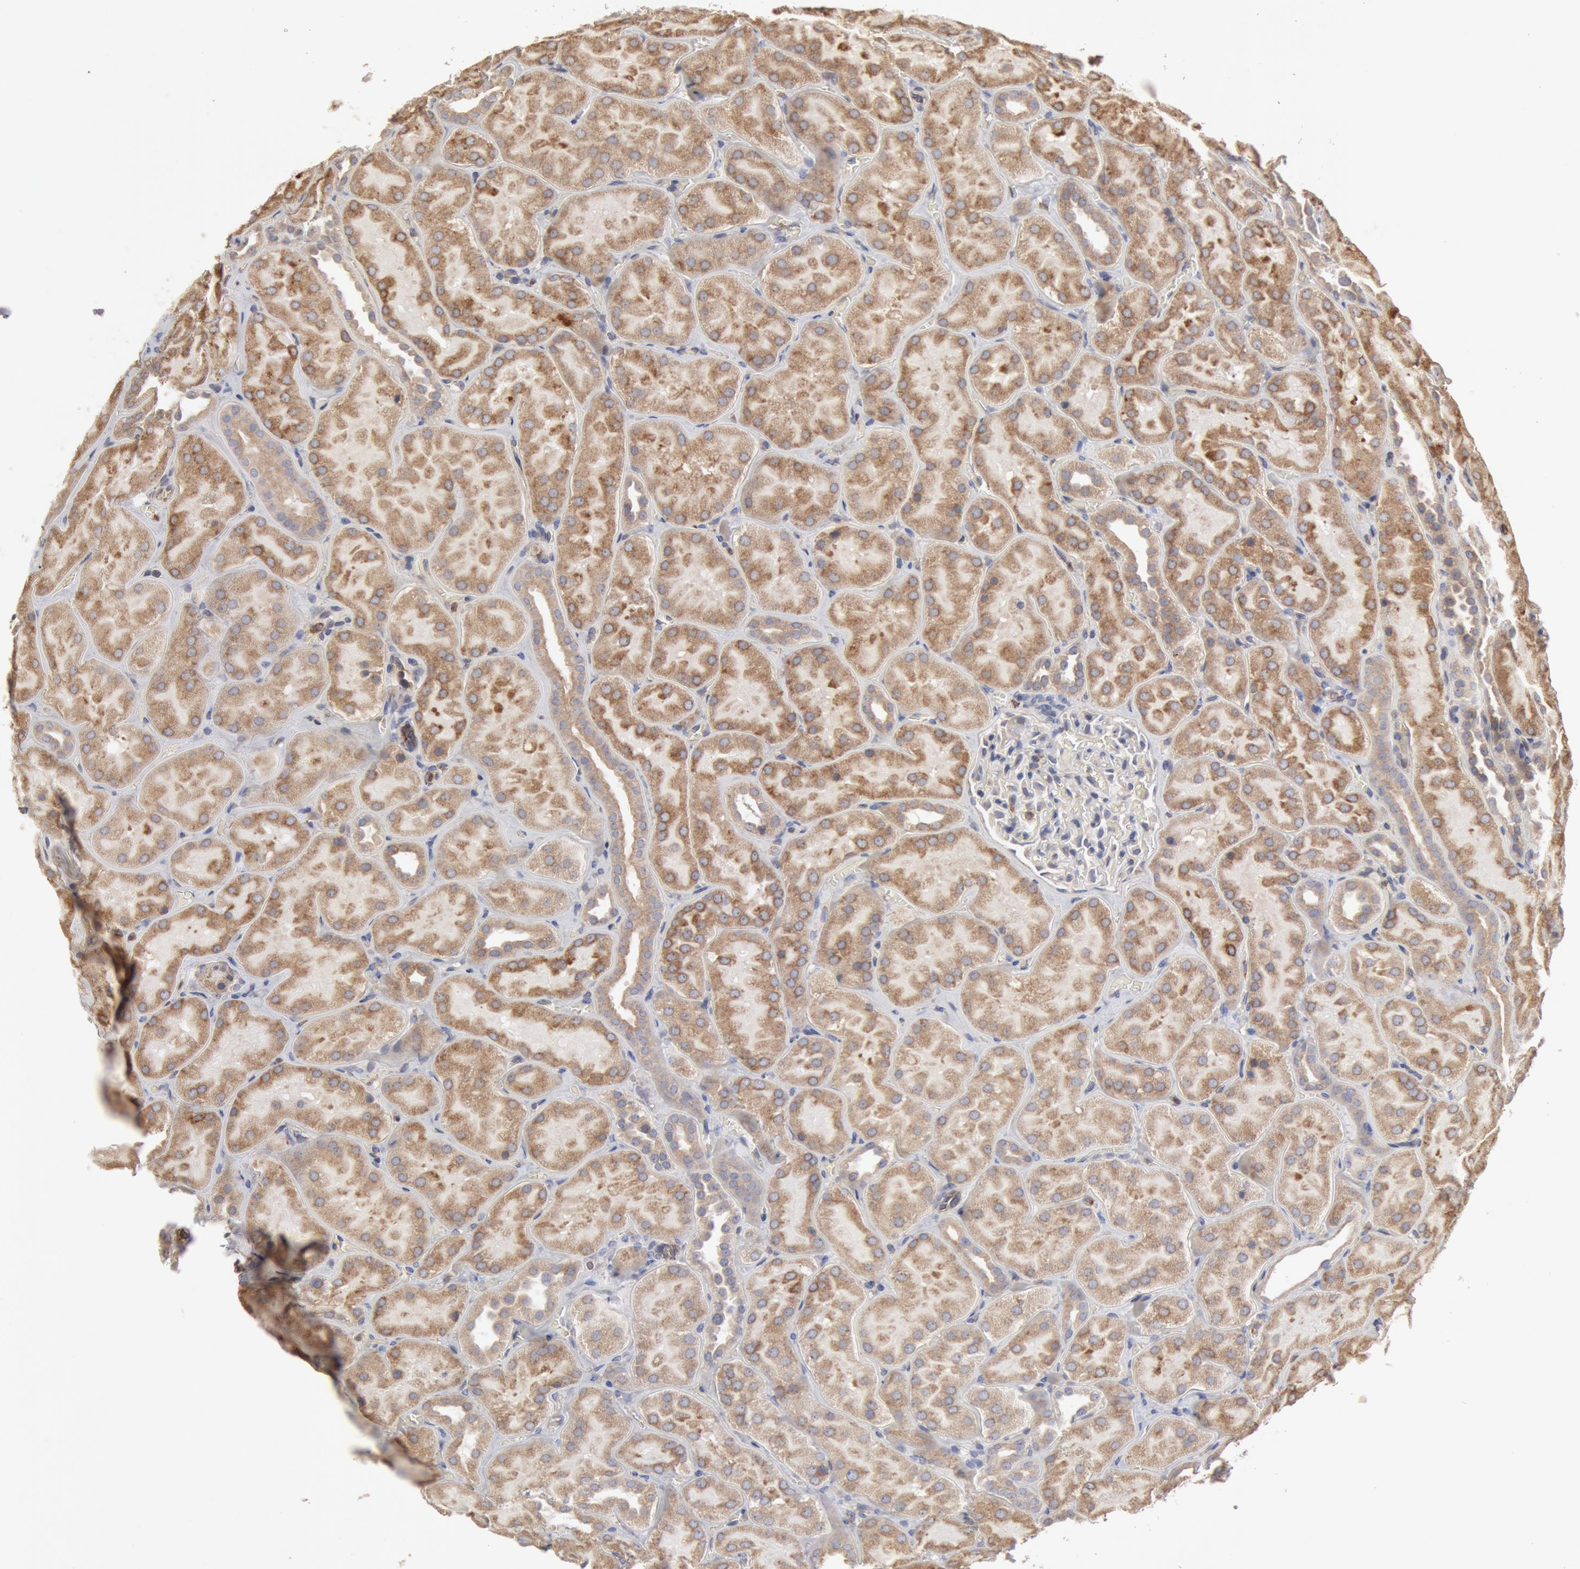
{"staining": {"intensity": "negative", "quantity": "none", "location": "none"}, "tissue": "kidney", "cell_type": "Cells in glomeruli", "image_type": "normal", "snomed": [{"axis": "morphology", "description": "Normal tissue, NOS"}, {"axis": "topography", "description": "Kidney"}], "caption": "Cells in glomeruli show no significant staining in unremarkable kidney. Nuclei are stained in blue.", "gene": "OSBPL8", "patient": {"sex": "male", "age": 28}}